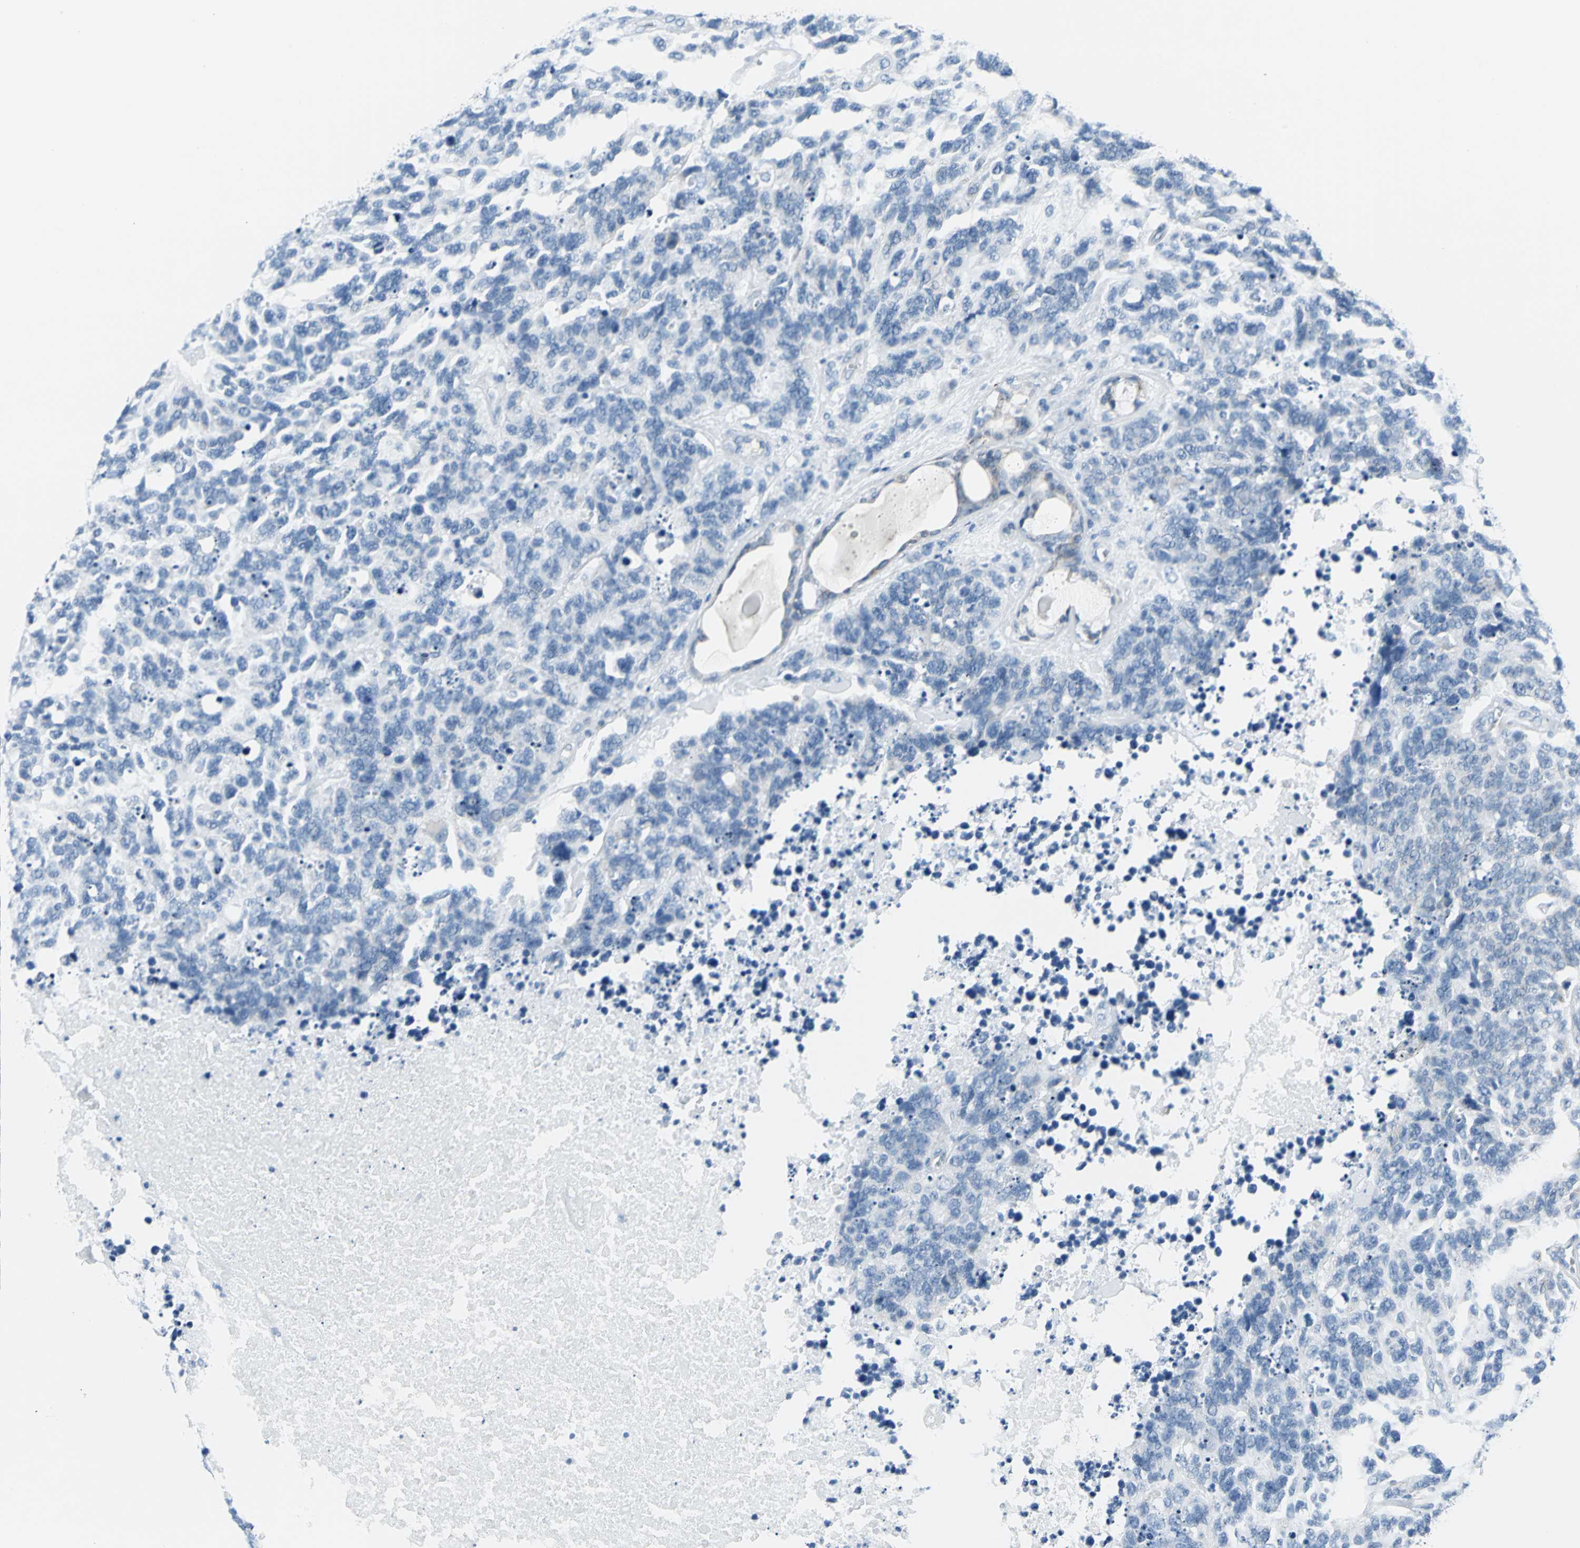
{"staining": {"intensity": "negative", "quantity": "none", "location": "none"}, "tissue": "lung cancer", "cell_type": "Tumor cells", "image_type": "cancer", "snomed": [{"axis": "morphology", "description": "Neoplasm, malignant, NOS"}, {"axis": "topography", "description": "Lung"}], "caption": "This micrograph is of lung malignant neoplasm stained with IHC to label a protein in brown with the nuclei are counter-stained blue. There is no expression in tumor cells.", "gene": "CYB5A", "patient": {"sex": "female", "age": 58}}